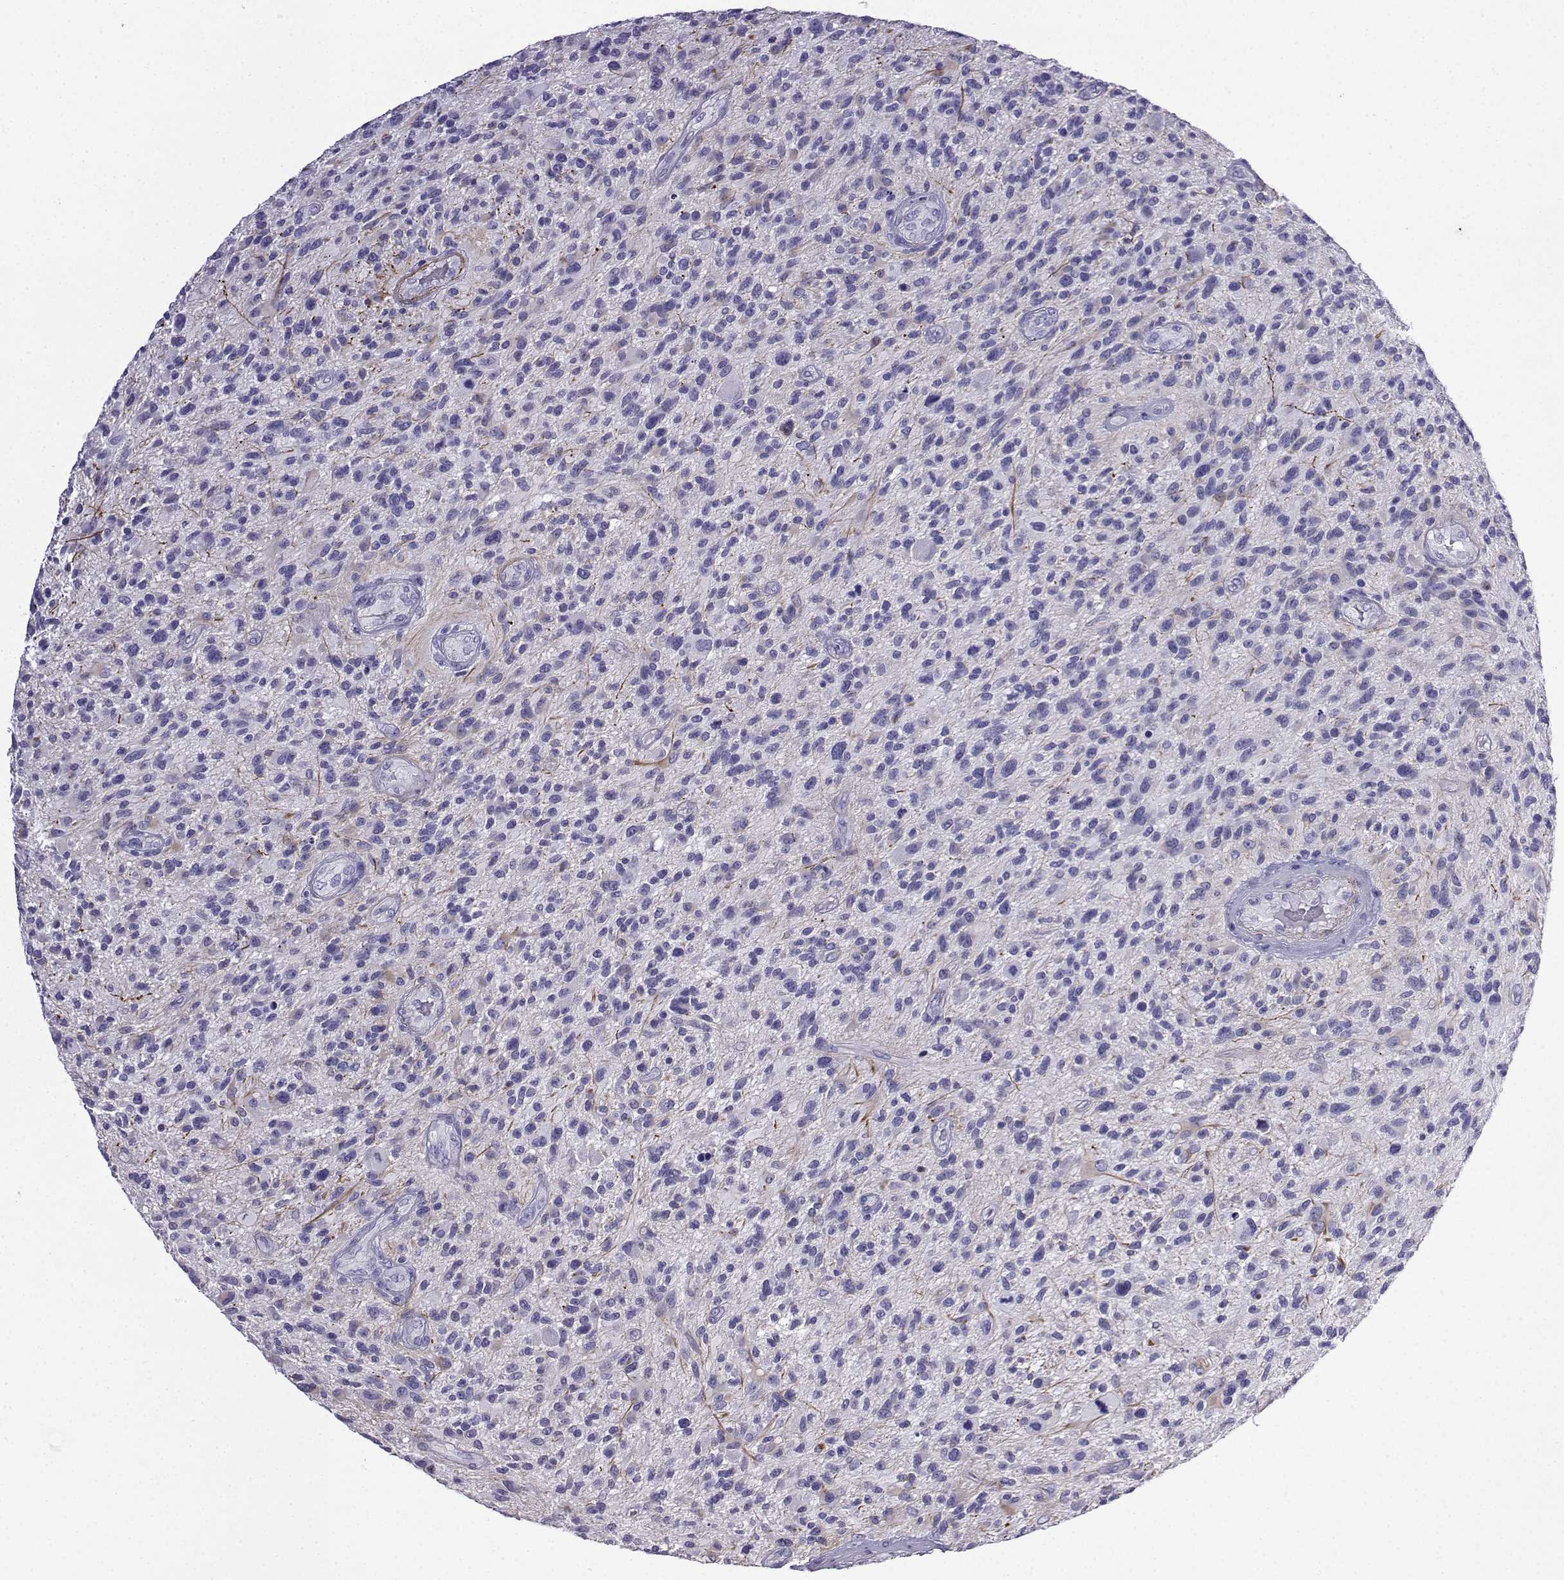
{"staining": {"intensity": "negative", "quantity": "none", "location": "none"}, "tissue": "glioma", "cell_type": "Tumor cells", "image_type": "cancer", "snomed": [{"axis": "morphology", "description": "Glioma, malignant, High grade"}, {"axis": "topography", "description": "Brain"}], "caption": "Tumor cells are negative for protein expression in human glioma.", "gene": "KCNF1", "patient": {"sex": "male", "age": 47}}